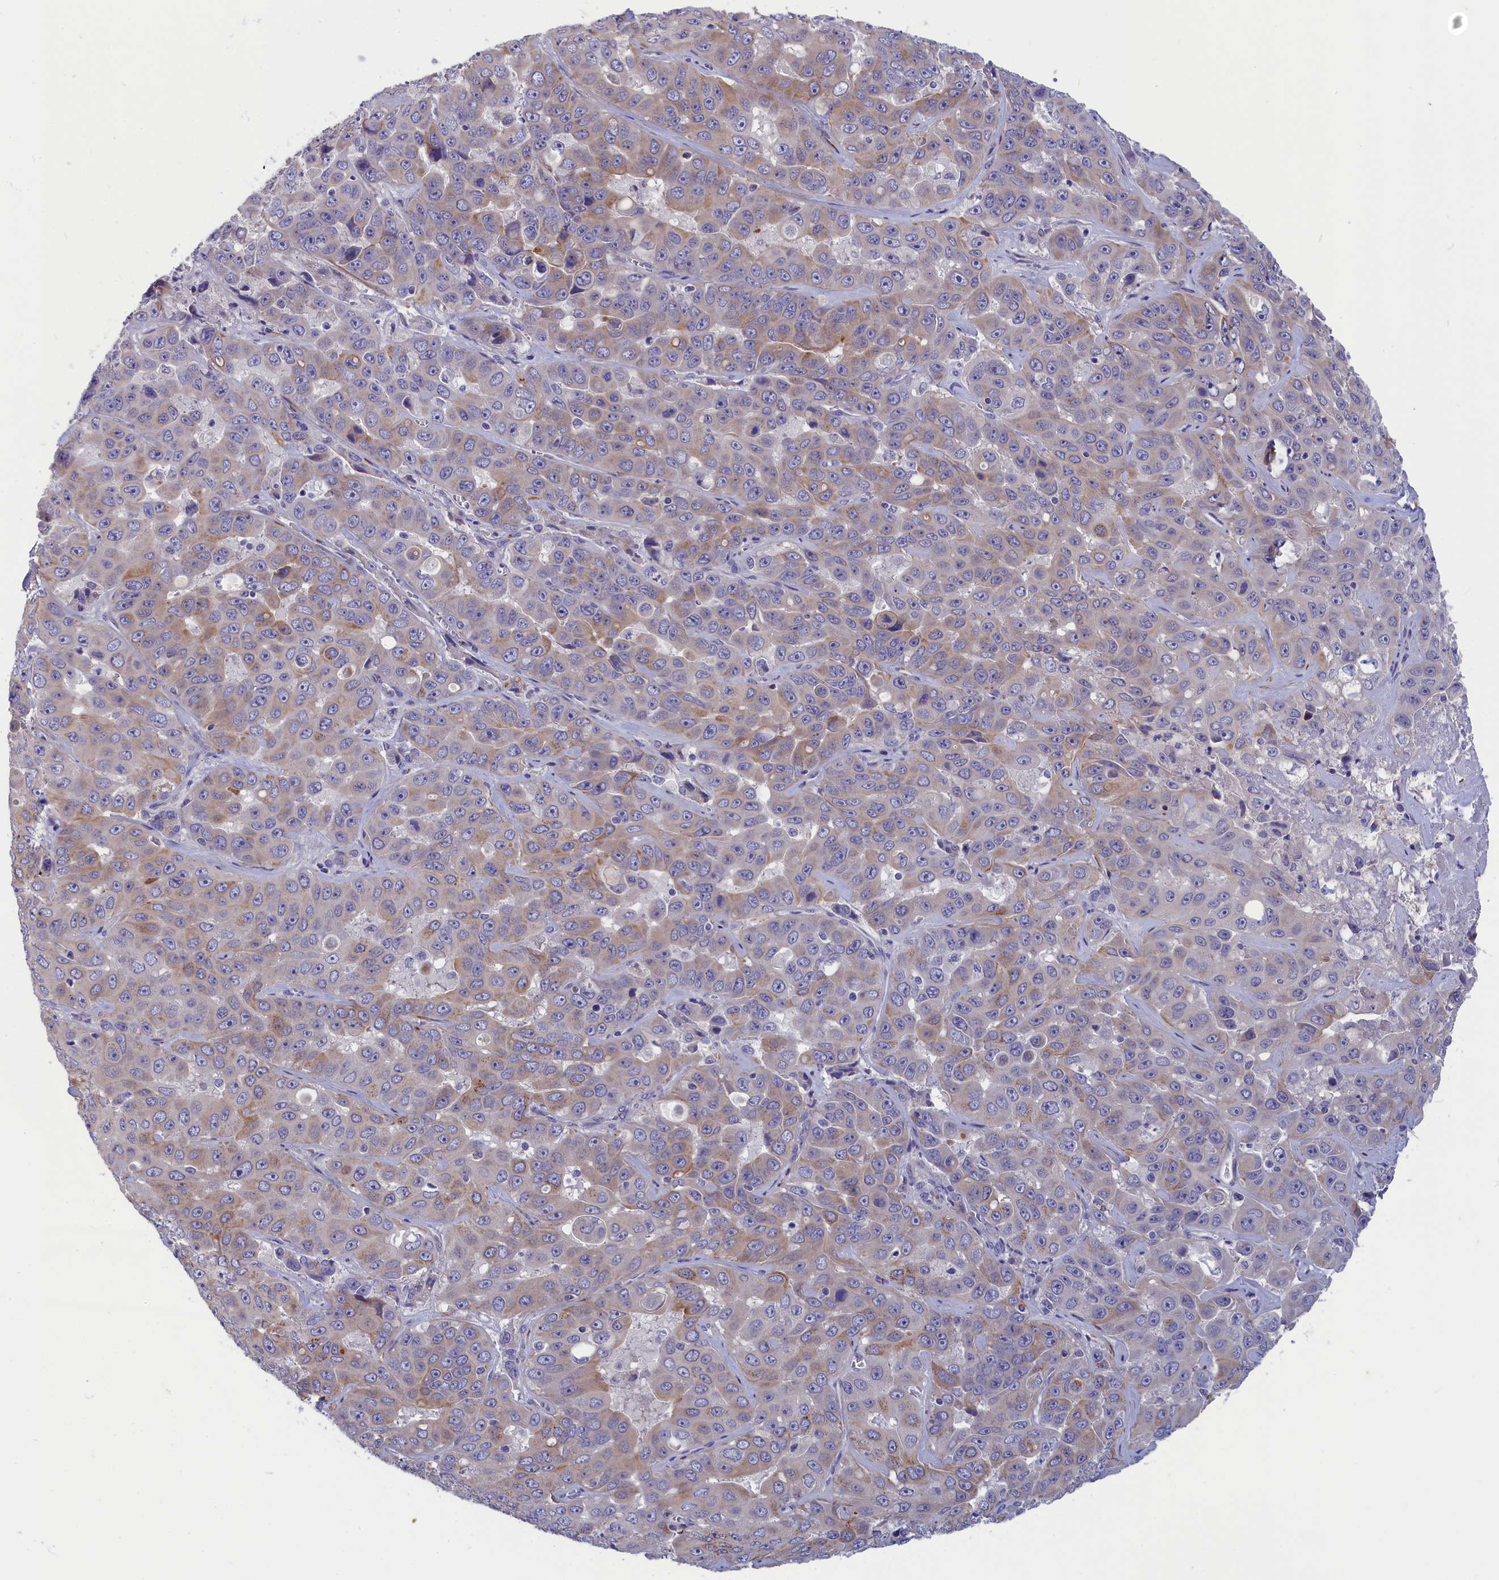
{"staining": {"intensity": "moderate", "quantity": "<25%", "location": "cytoplasmic/membranous"}, "tissue": "liver cancer", "cell_type": "Tumor cells", "image_type": "cancer", "snomed": [{"axis": "morphology", "description": "Cholangiocarcinoma"}, {"axis": "topography", "description": "Liver"}], "caption": "The histopathology image exhibits staining of liver cholangiocarcinoma, revealing moderate cytoplasmic/membranous protein expression (brown color) within tumor cells. The protein is stained brown, and the nuclei are stained in blue (DAB (3,3'-diaminobenzidine) IHC with brightfield microscopy, high magnification).", "gene": "TUBGCP4", "patient": {"sex": "female", "age": 52}}